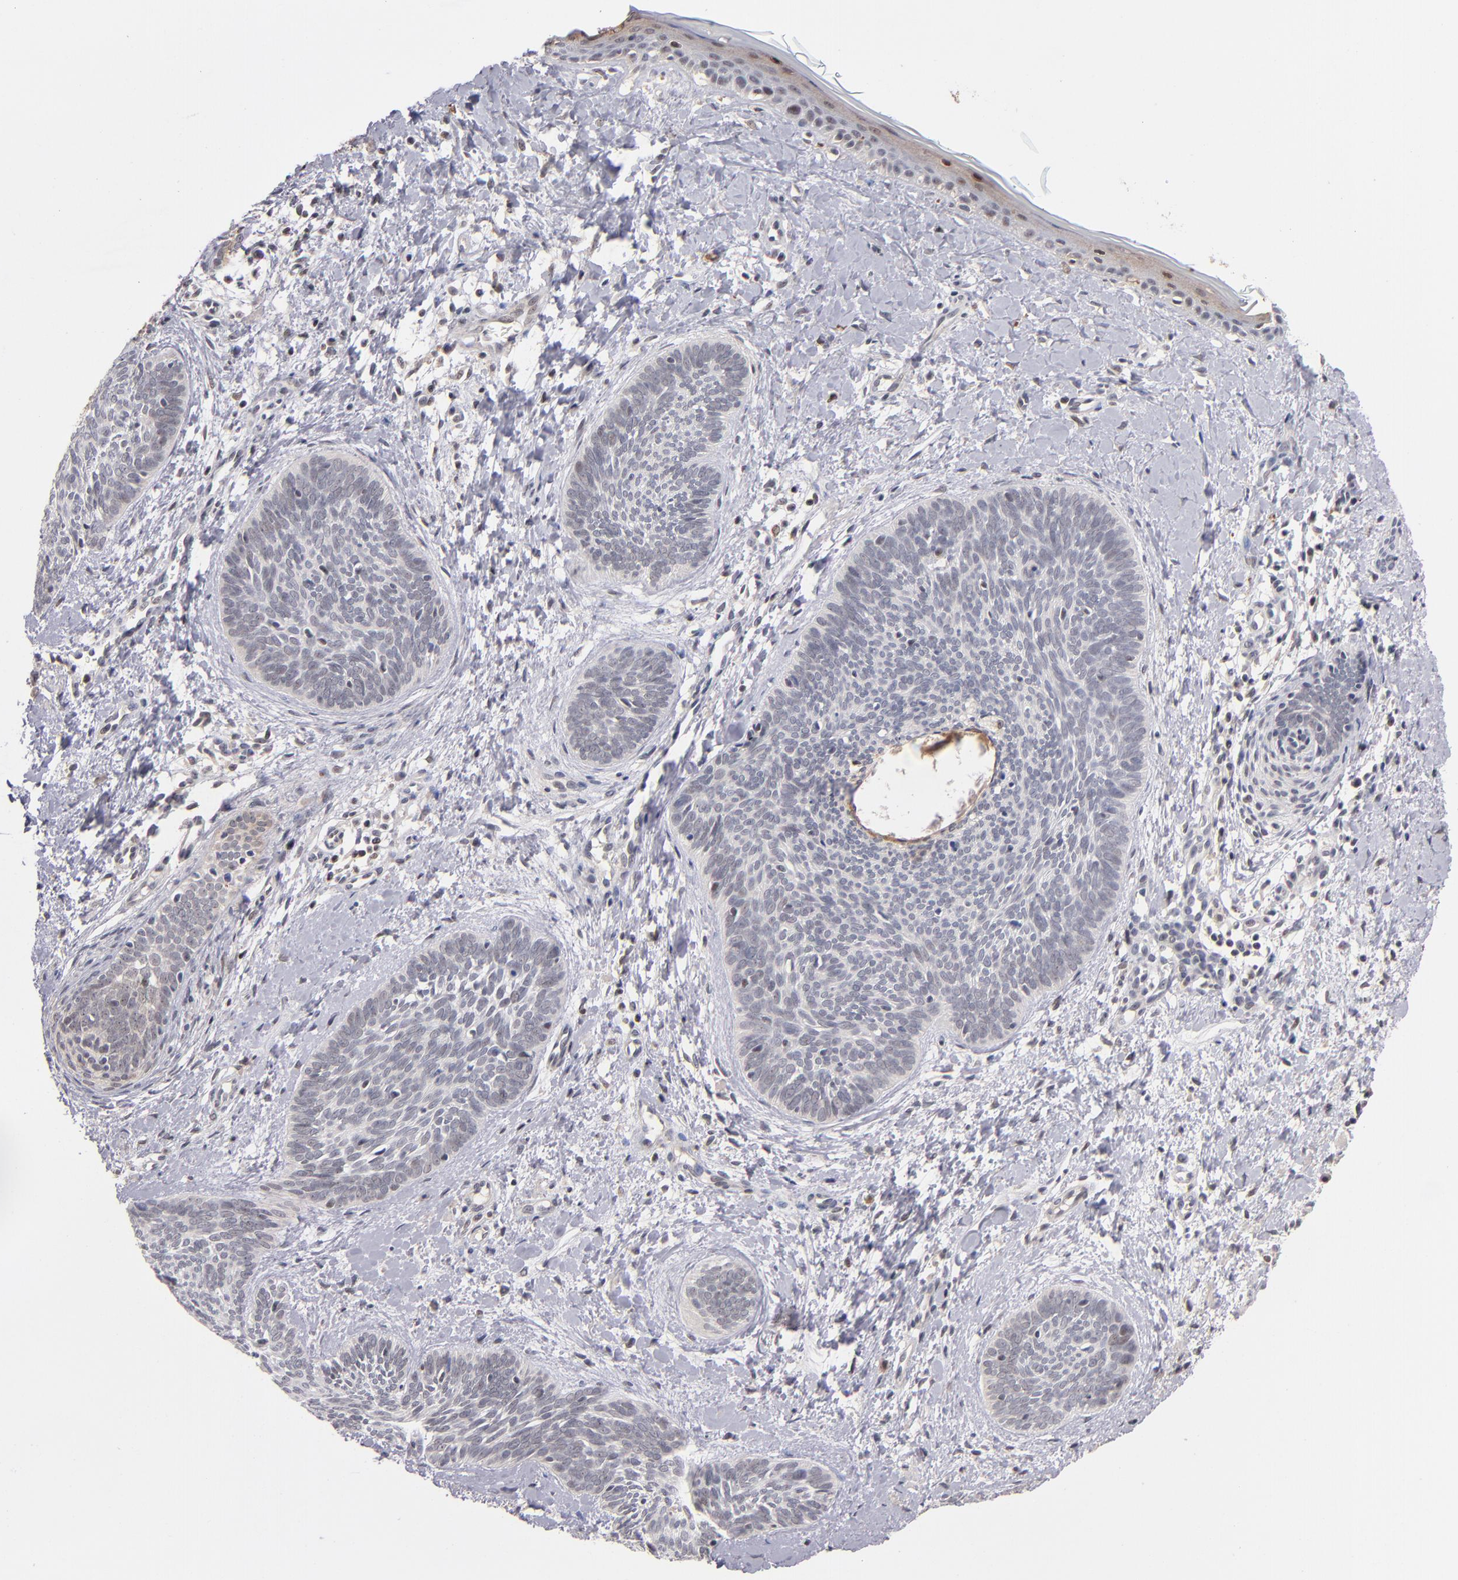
{"staining": {"intensity": "negative", "quantity": "none", "location": "none"}, "tissue": "skin cancer", "cell_type": "Tumor cells", "image_type": "cancer", "snomed": [{"axis": "morphology", "description": "Basal cell carcinoma"}, {"axis": "topography", "description": "Skin"}], "caption": "IHC of human basal cell carcinoma (skin) shows no staining in tumor cells.", "gene": "PCNX4", "patient": {"sex": "female", "age": 81}}